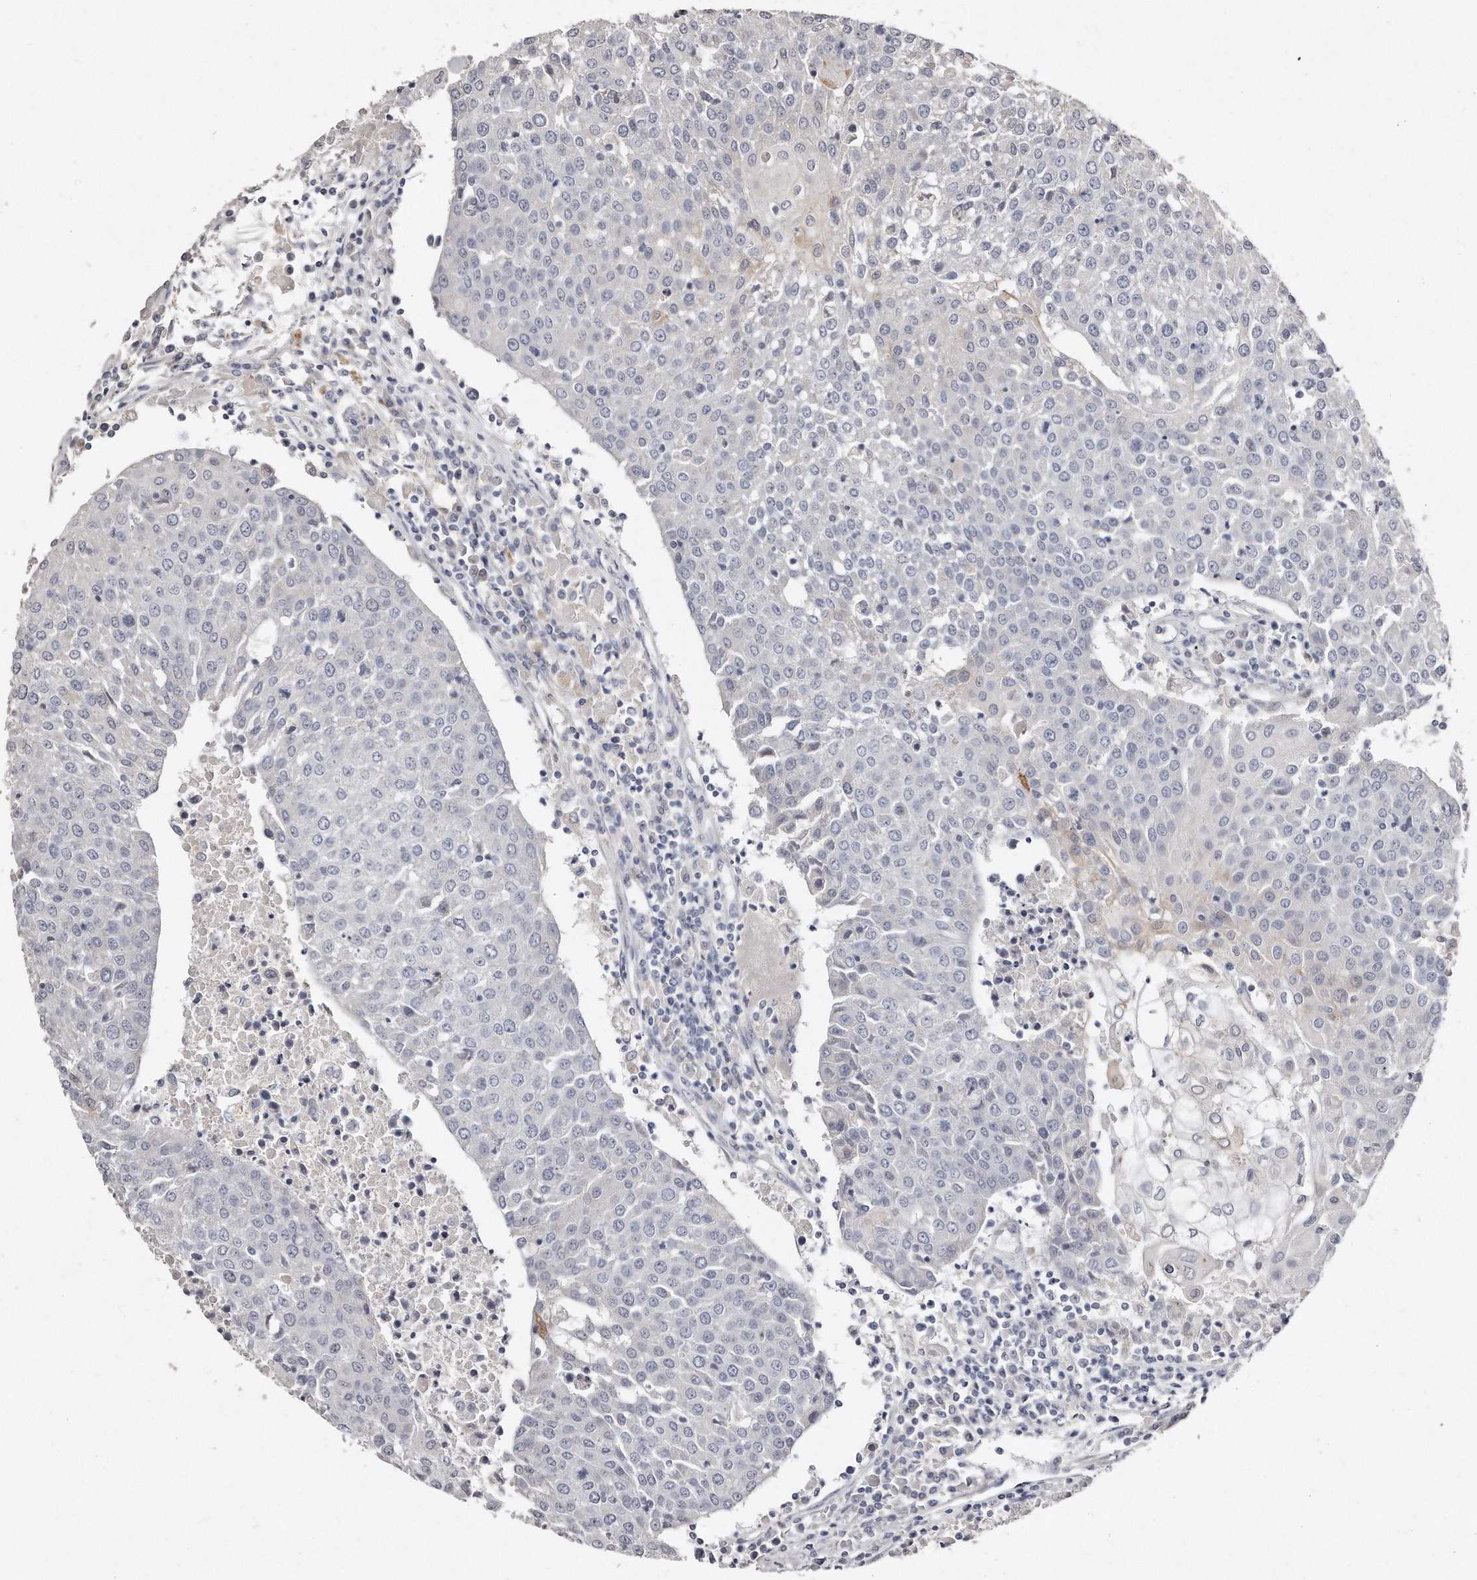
{"staining": {"intensity": "negative", "quantity": "none", "location": "none"}, "tissue": "urothelial cancer", "cell_type": "Tumor cells", "image_type": "cancer", "snomed": [{"axis": "morphology", "description": "Urothelial carcinoma, High grade"}, {"axis": "topography", "description": "Urinary bladder"}], "caption": "The histopathology image shows no significant positivity in tumor cells of urothelial carcinoma (high-grade). Nuclei are stained in blue.", "gene": "LMOD1", "patient": {"sex": "female", "age": 85}}